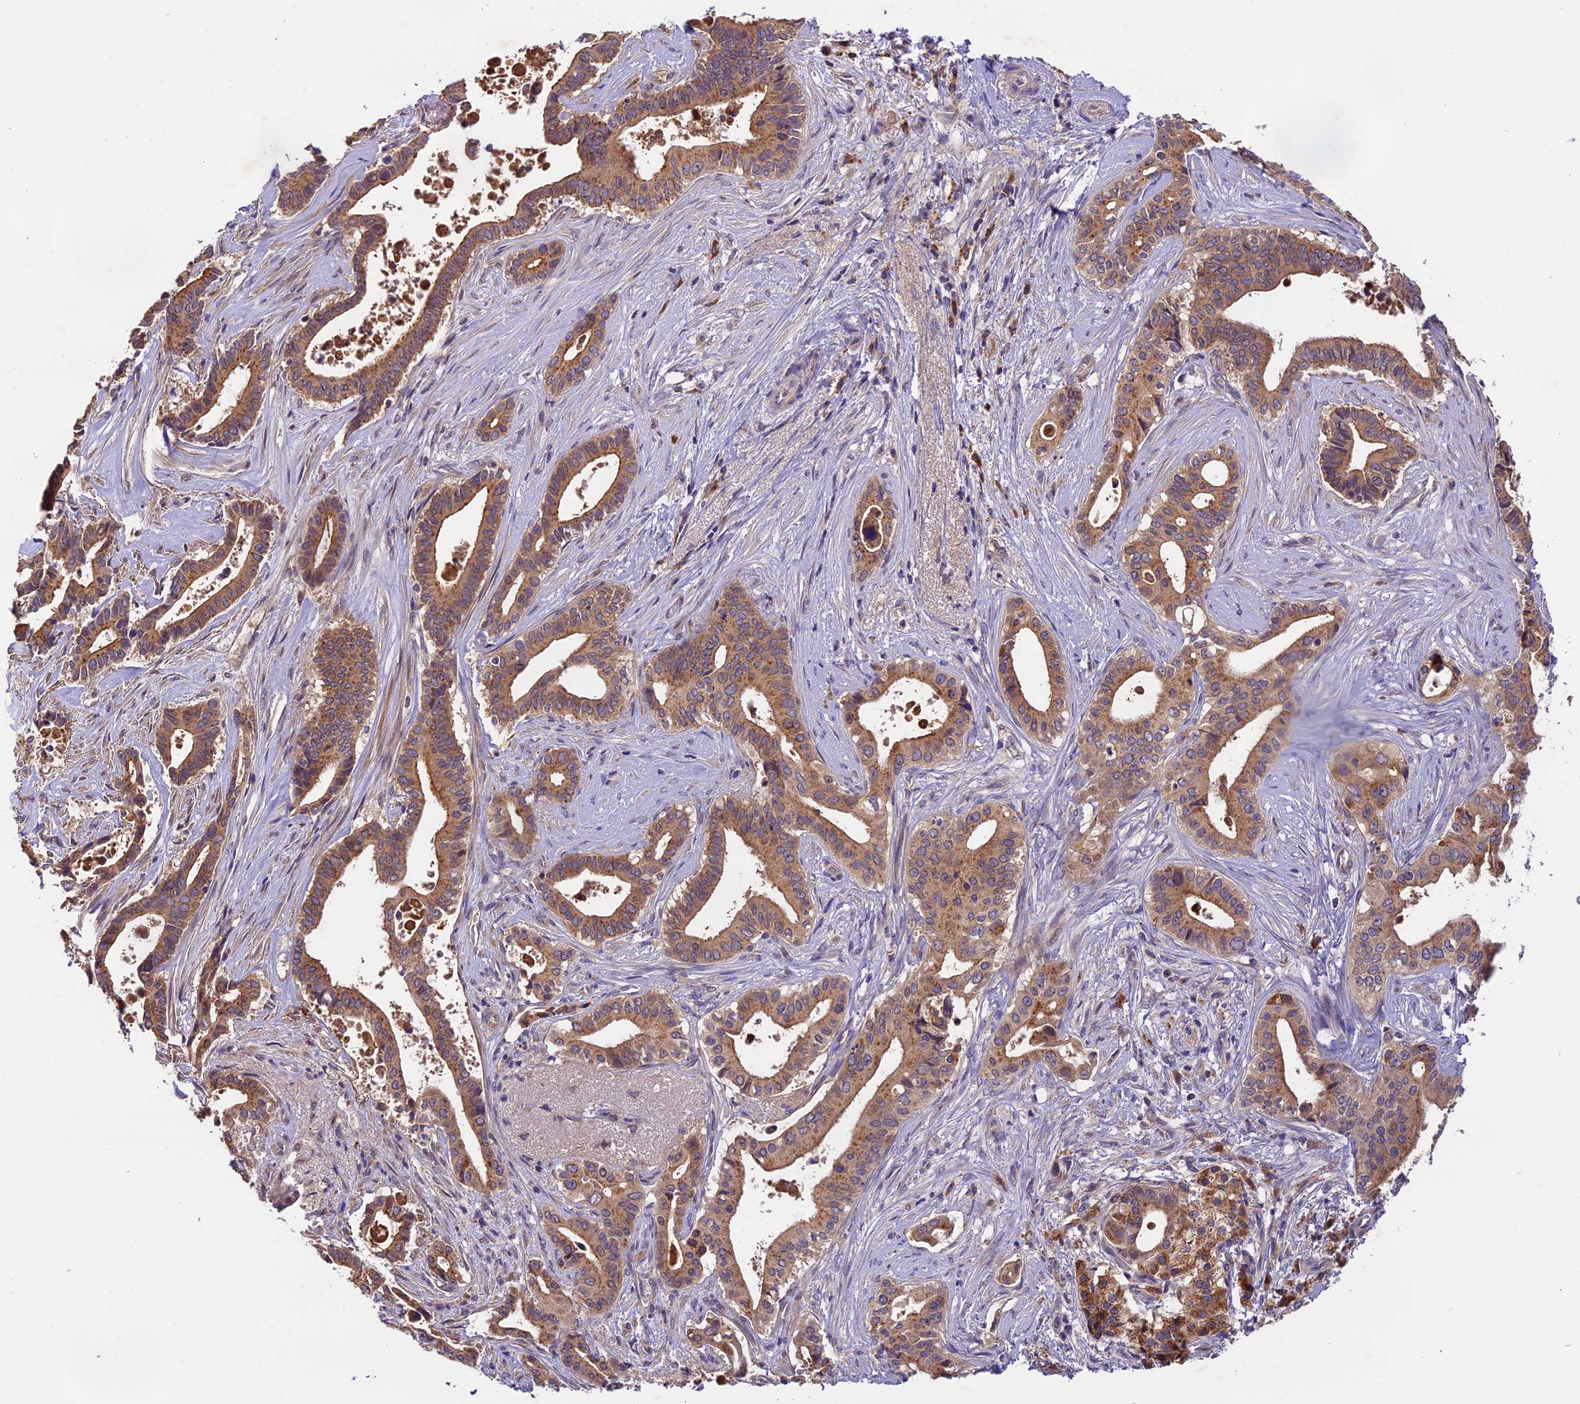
{"staining": {"intensity": "moderate", "quantity": ">75%", "location": "cytoplasmic/membranous"}, "tissue": "pancreatic cancer", "cell_type": "Tumor cells", "image_type": "cancer", "snomed": [{"axis": "morphology", "description": "Adenocarcinoma, NOS"}, {"axis": "topography", "description": "Pancreas"}], "caption": "Adenocarcinoma (pancreatic) stained with DAB (3,3'-diaminobenzidine) immunohistochemistry shows medium levels of moderate cytoplasmic/membranous expression in approximately >75% of tumor cells. (IHC, brightfield microscopy, high magnification).", "gene": "COPE", "patient": {"sex": "female", "age": 77}}